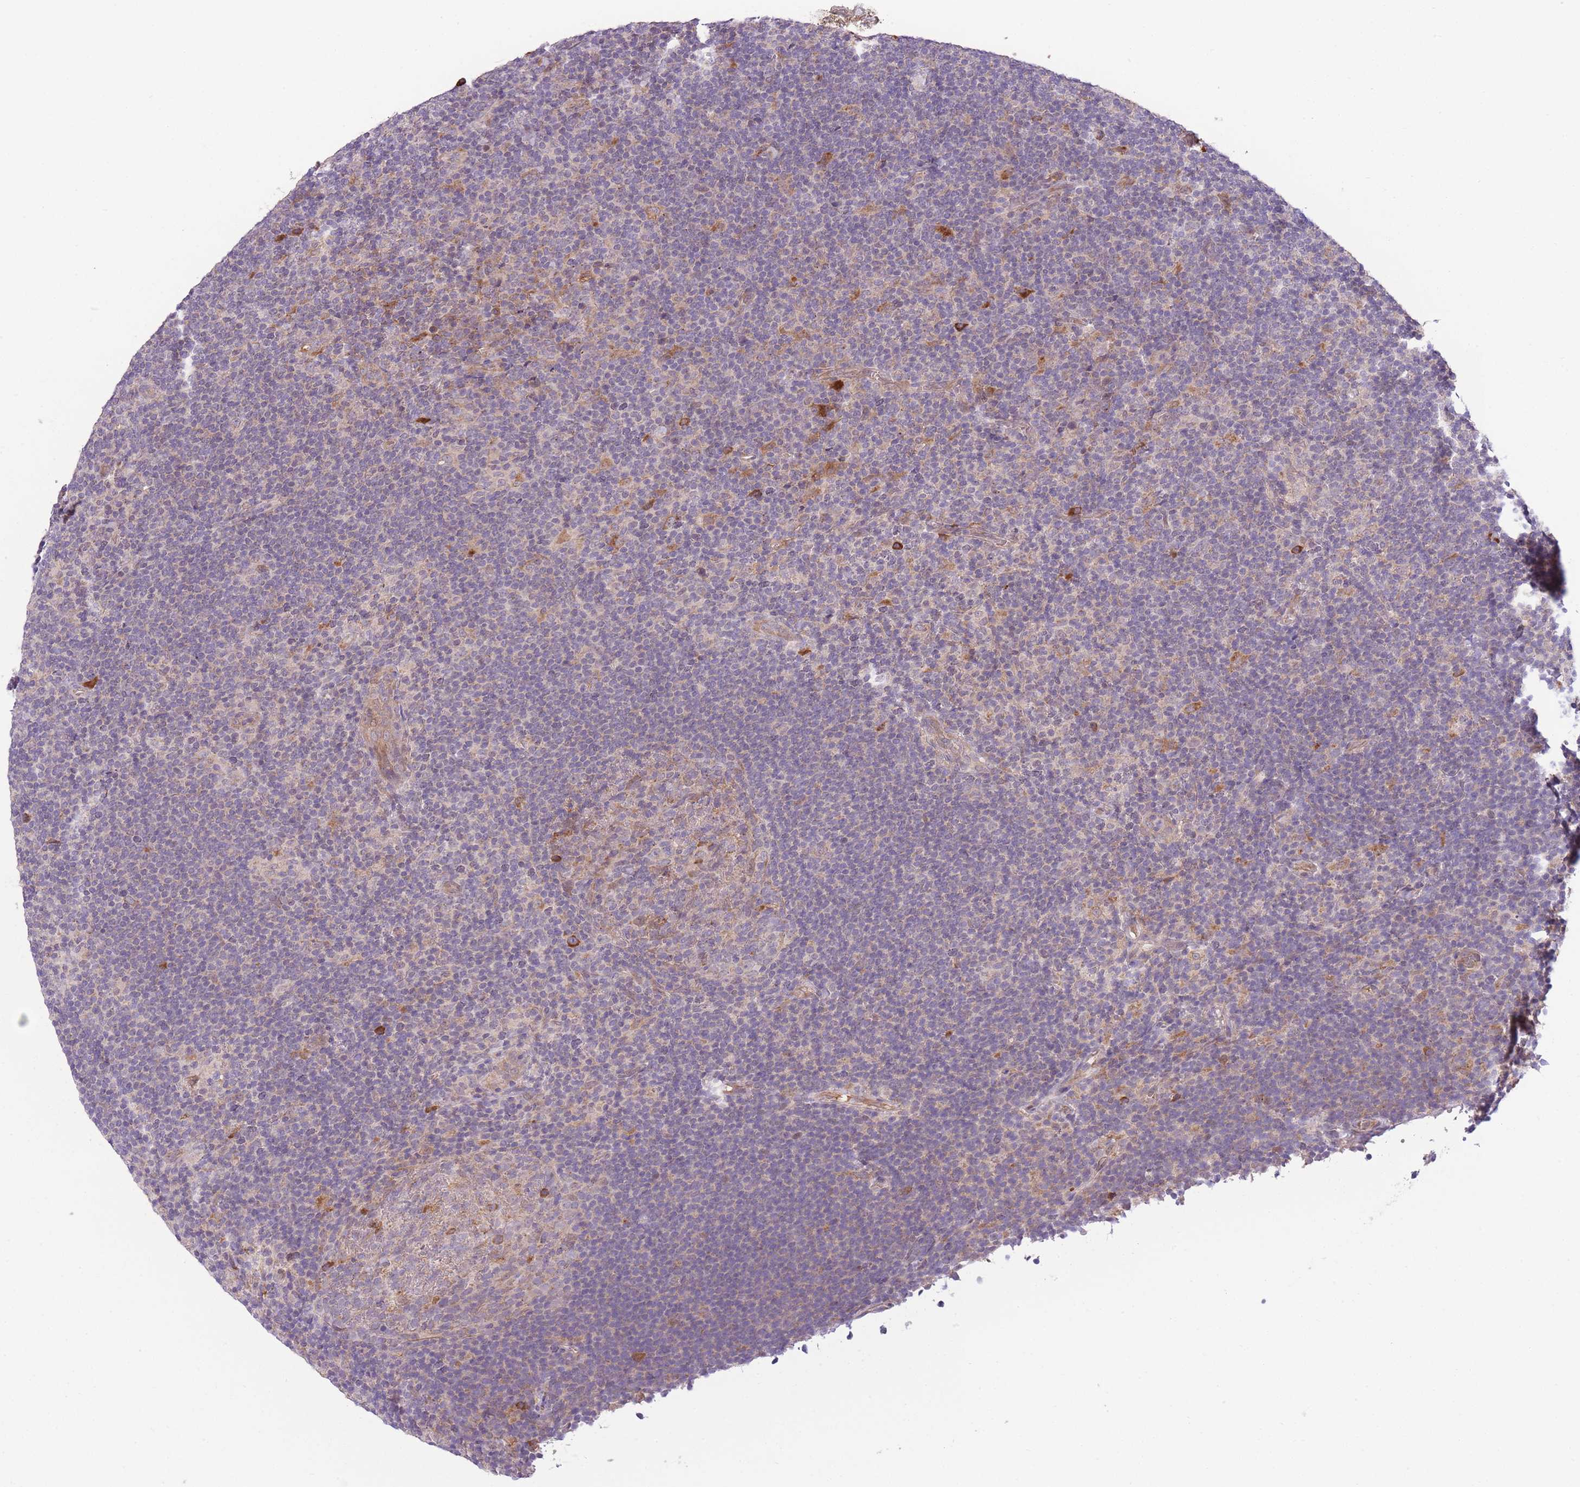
{"staining": {"intensity": "negative", "quantity": "none", "location": "none"}, "tissue": "lymphoma", "cell_type": "Tumor cells", "image_type": "cancer", "snomed": [{"axis": "morphology", "description": "Hodgkin's disease, NOS"}, {"axis": "topography", "description": "Lymph node"}], "caption": "High power microscopy image of an immunohistochemistry photomicrograph of lymphoma, revealing no significant positivity in tumor cells.", "gene": "POLR3F", "patient": {"sex": "female", "age": 57}}